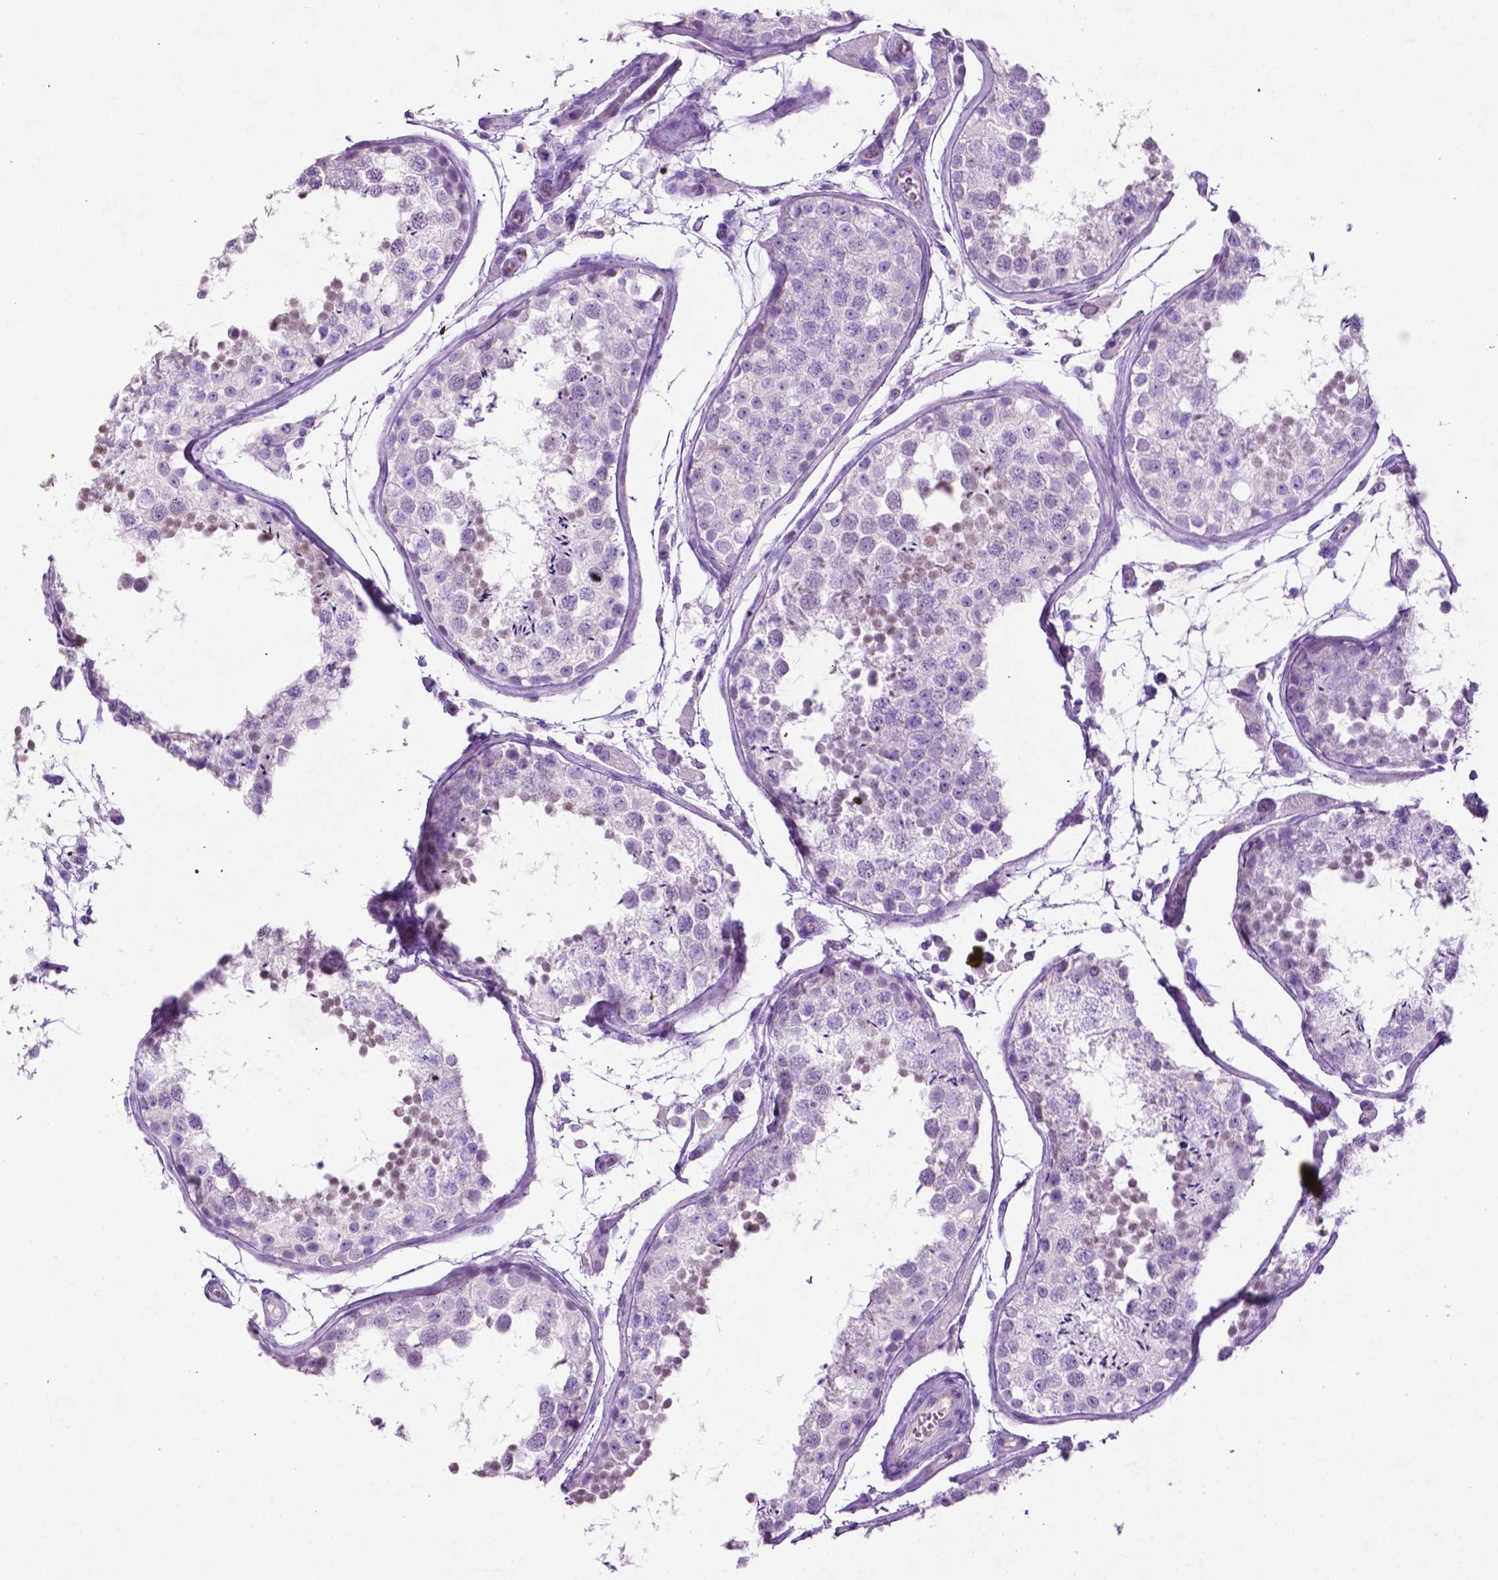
{"staining": {"intensity": "weak", "quantity": "<25%", "location": "nuclear"}, "tissue": "testis", "cell_type": "Cells in seminiferous ducts", "image_type": "normal", "snomed": [{"axis": "morphology", "description": "Normal tissue, NOS"}, {"axis": "topography", "description": "Testis"}], "caption": "A high-resolution micrograph shows immunohistochemistry (IHC) staining of benign testis, which displays no significant expression in cells in seminiferous ducts. (Brightfield microscopy of DAB (3,3'-diaminobenzidine) immunohistochemistry at high magnification).", "gene": "PHGR1", "patient": {"sex": "male", "age": 29}}